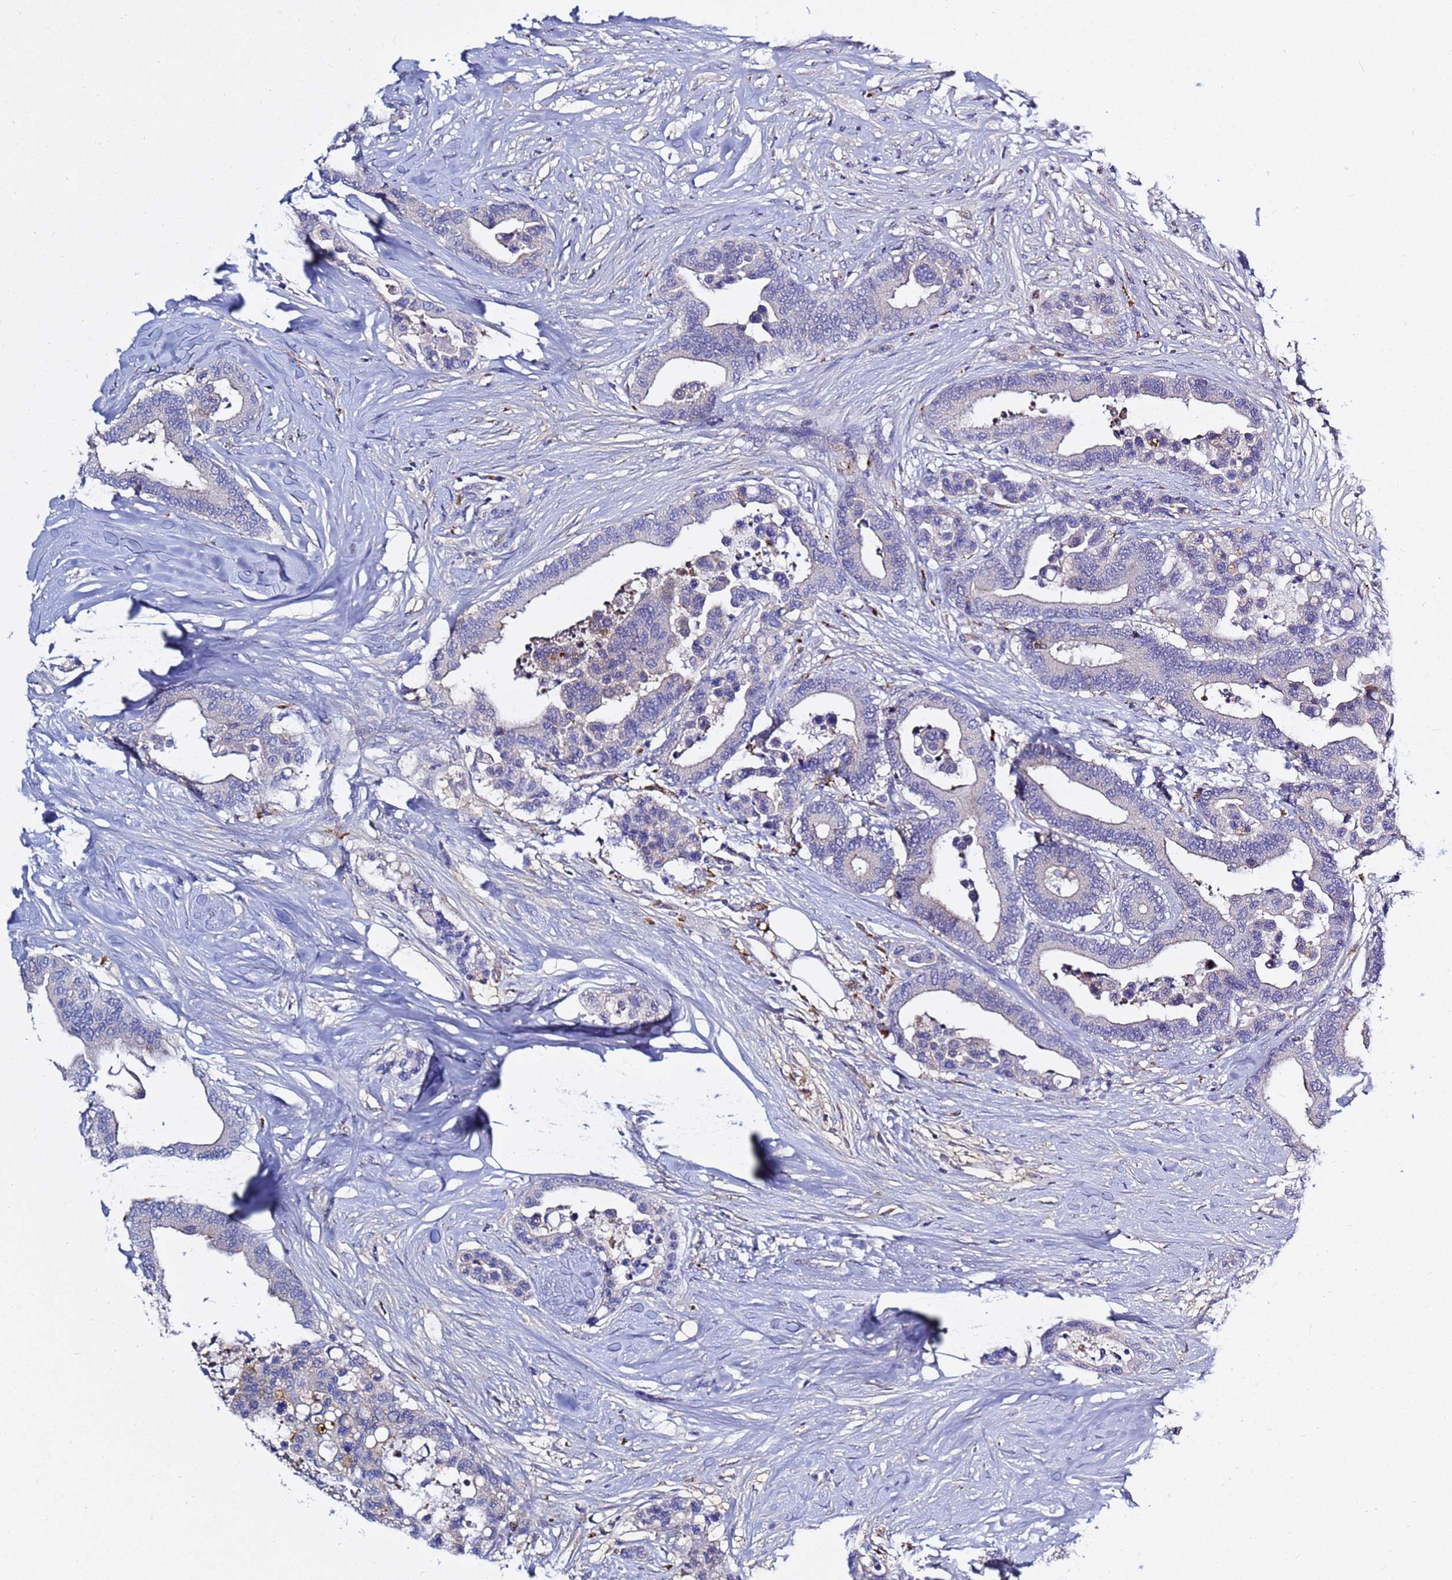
{"staining": {"intensity": "negative", "quantity": "none", "location": "none"}, "tissue": "colorectal cancer", "cell_type": "Tumor cells", "image_type": "cancer", "snomed": [{"axis": "morphology", "description": "Adenocarcinoma, NOS"}, {"axis": "topography", "description": "Colon"}], "caption": "Human colorectal adenocarcinoma stained for a protein using IHC demonstrates no expression in tumor cells.", "gene": "NAT2", "patient": {"sex": "male", "age": 82}}